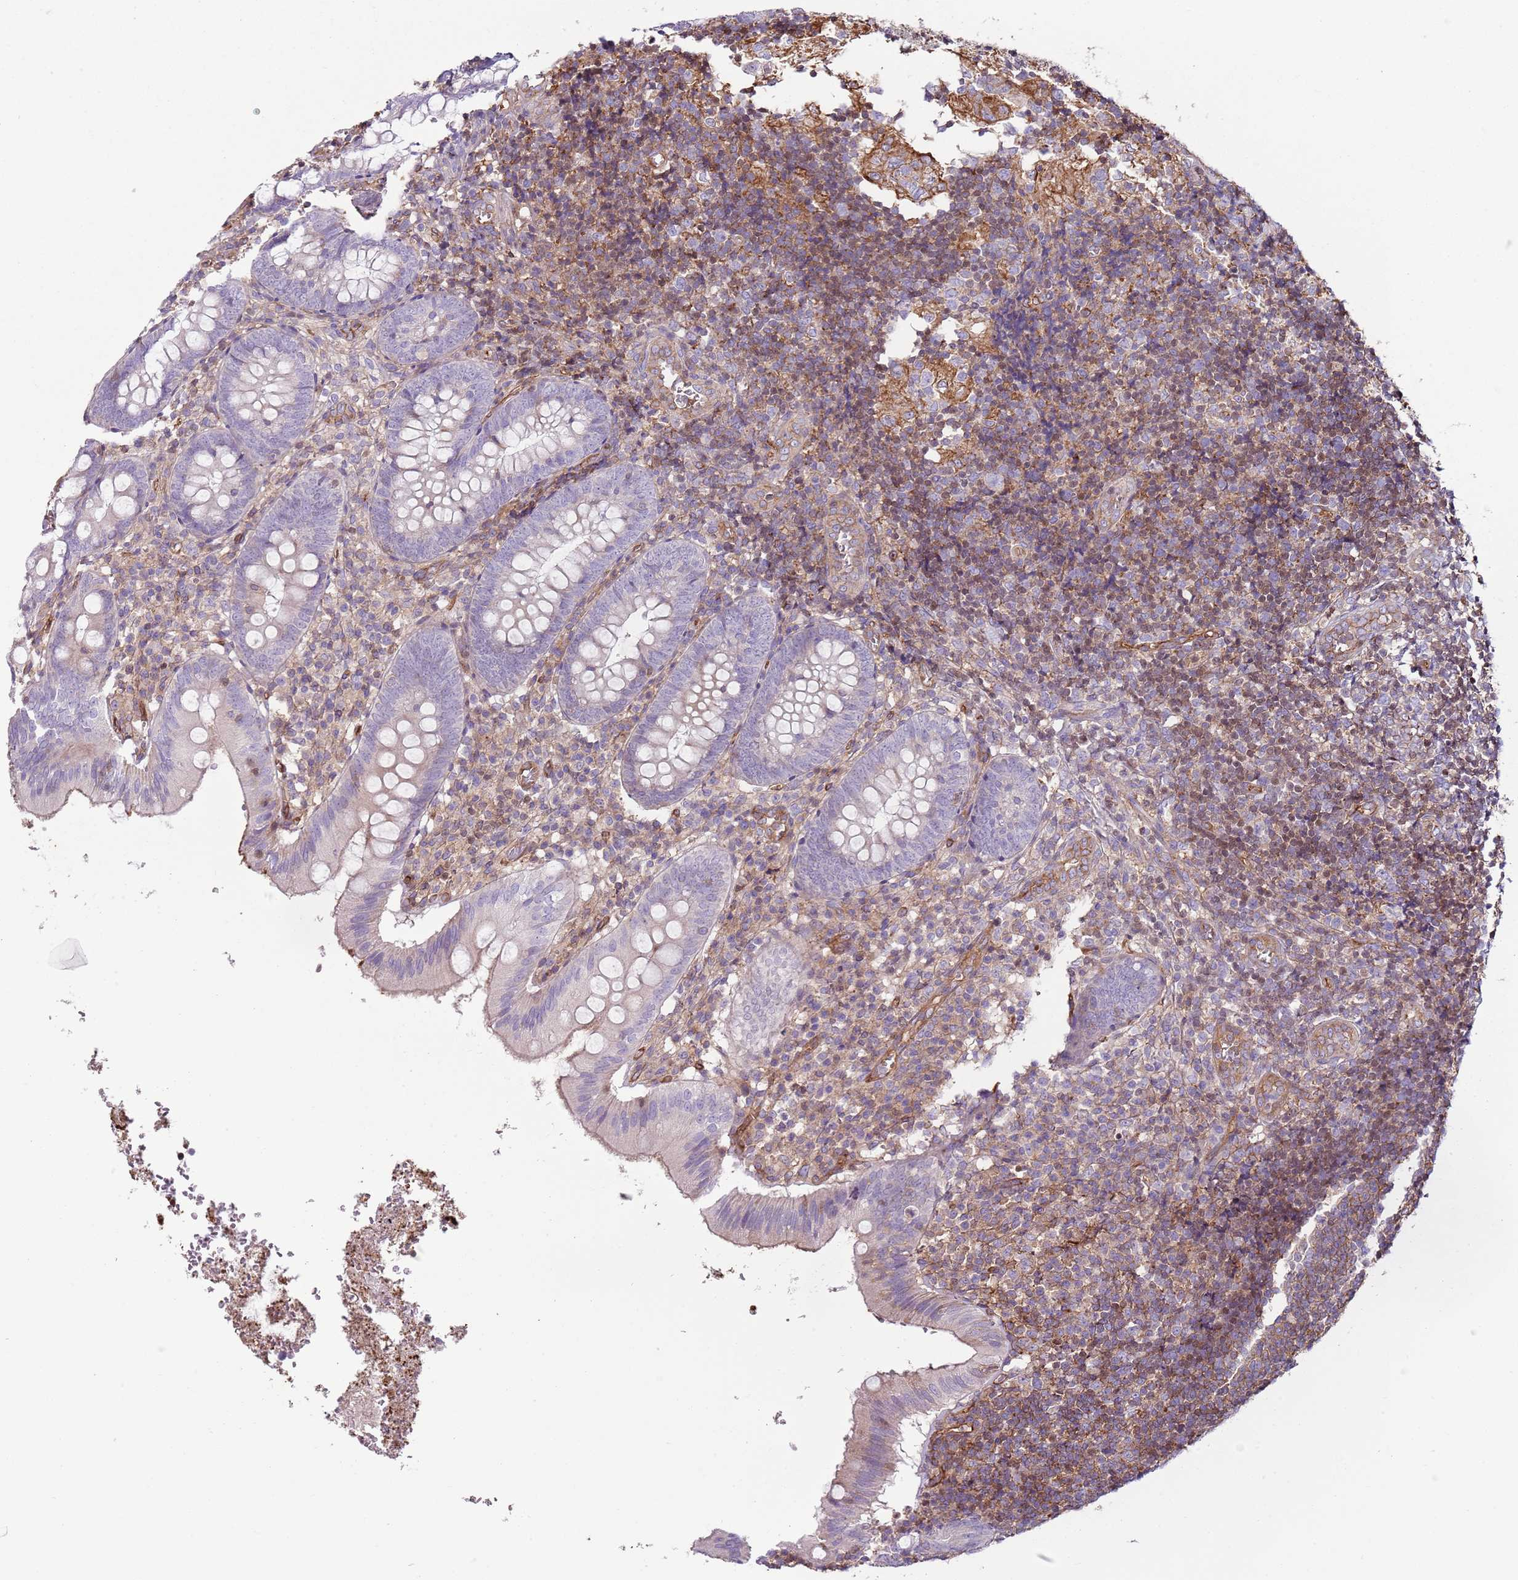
{"staining": {"intensity": "negative", "quantity": "none", "location": "none"}, "tissue": "appendix", "cell_type": "Glandular cells", "image_type": "normal", "snomed": [{"axis": "morphology", "description": "Normal tissue, NOS"}, {"axis": "topography", "description": "Appendix"}], "caption": "DAB immunohistochemical staining of unremarkable human appendix demonstrates no significant expression in glandular cells.", "gene": "GNAI1", "patient": {"sex": "male", "age": 8}}